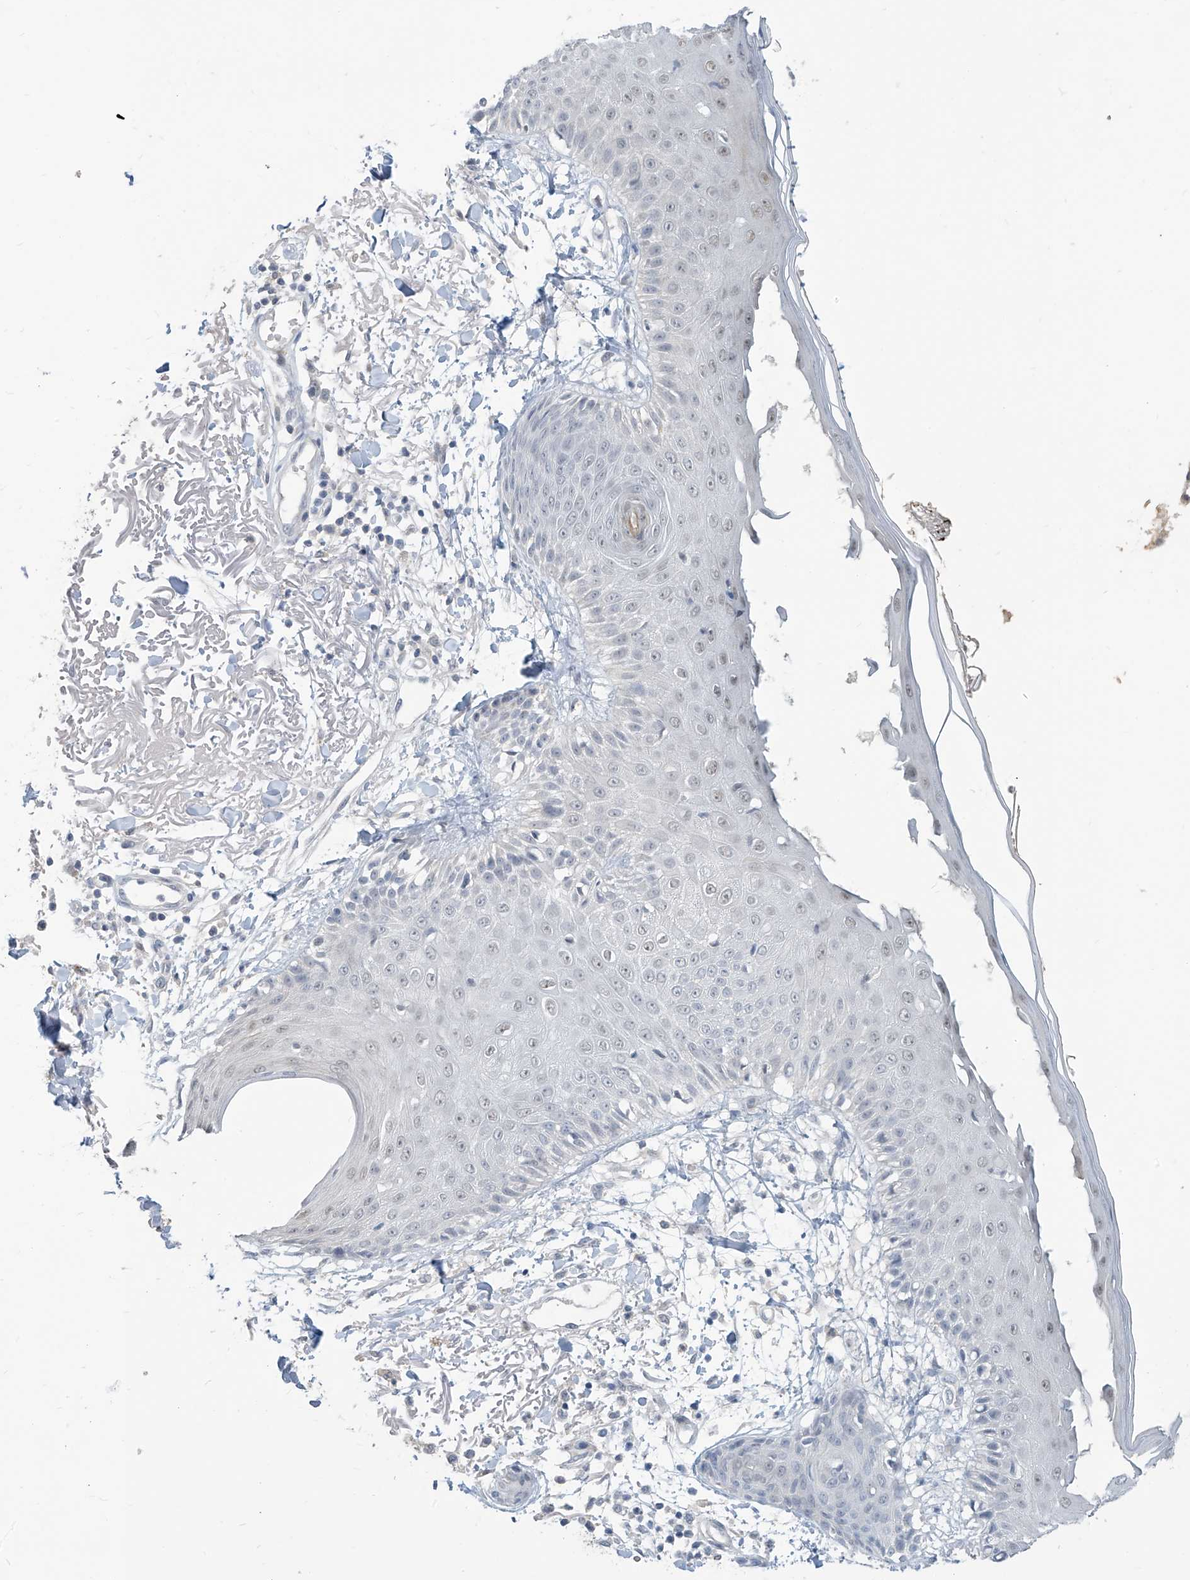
{"staining": {"intensity": "negative", "quantity": "none", "location": "none"}, "tissue": "skin", "cell_type": "Fibroblasts", "image_type": "normal", "snomed": [{"axis": "morphology", "description": "Normal tissue, NOS"}, {"axis": "morphology", "description": "Squamous cell carcinoma, NOS"}, {"axis": "topography", "description": "Skin"}, {"axis": "topography", "description": "Peripheral nerve tissue"}], "caption": "IHC photomicrograph of unremarkable human skin stained for a protein (brown), which shows no positivity in fibroblasts.", "gene": "METAP1D", "patient": {"sex": "male", "age": 83}}